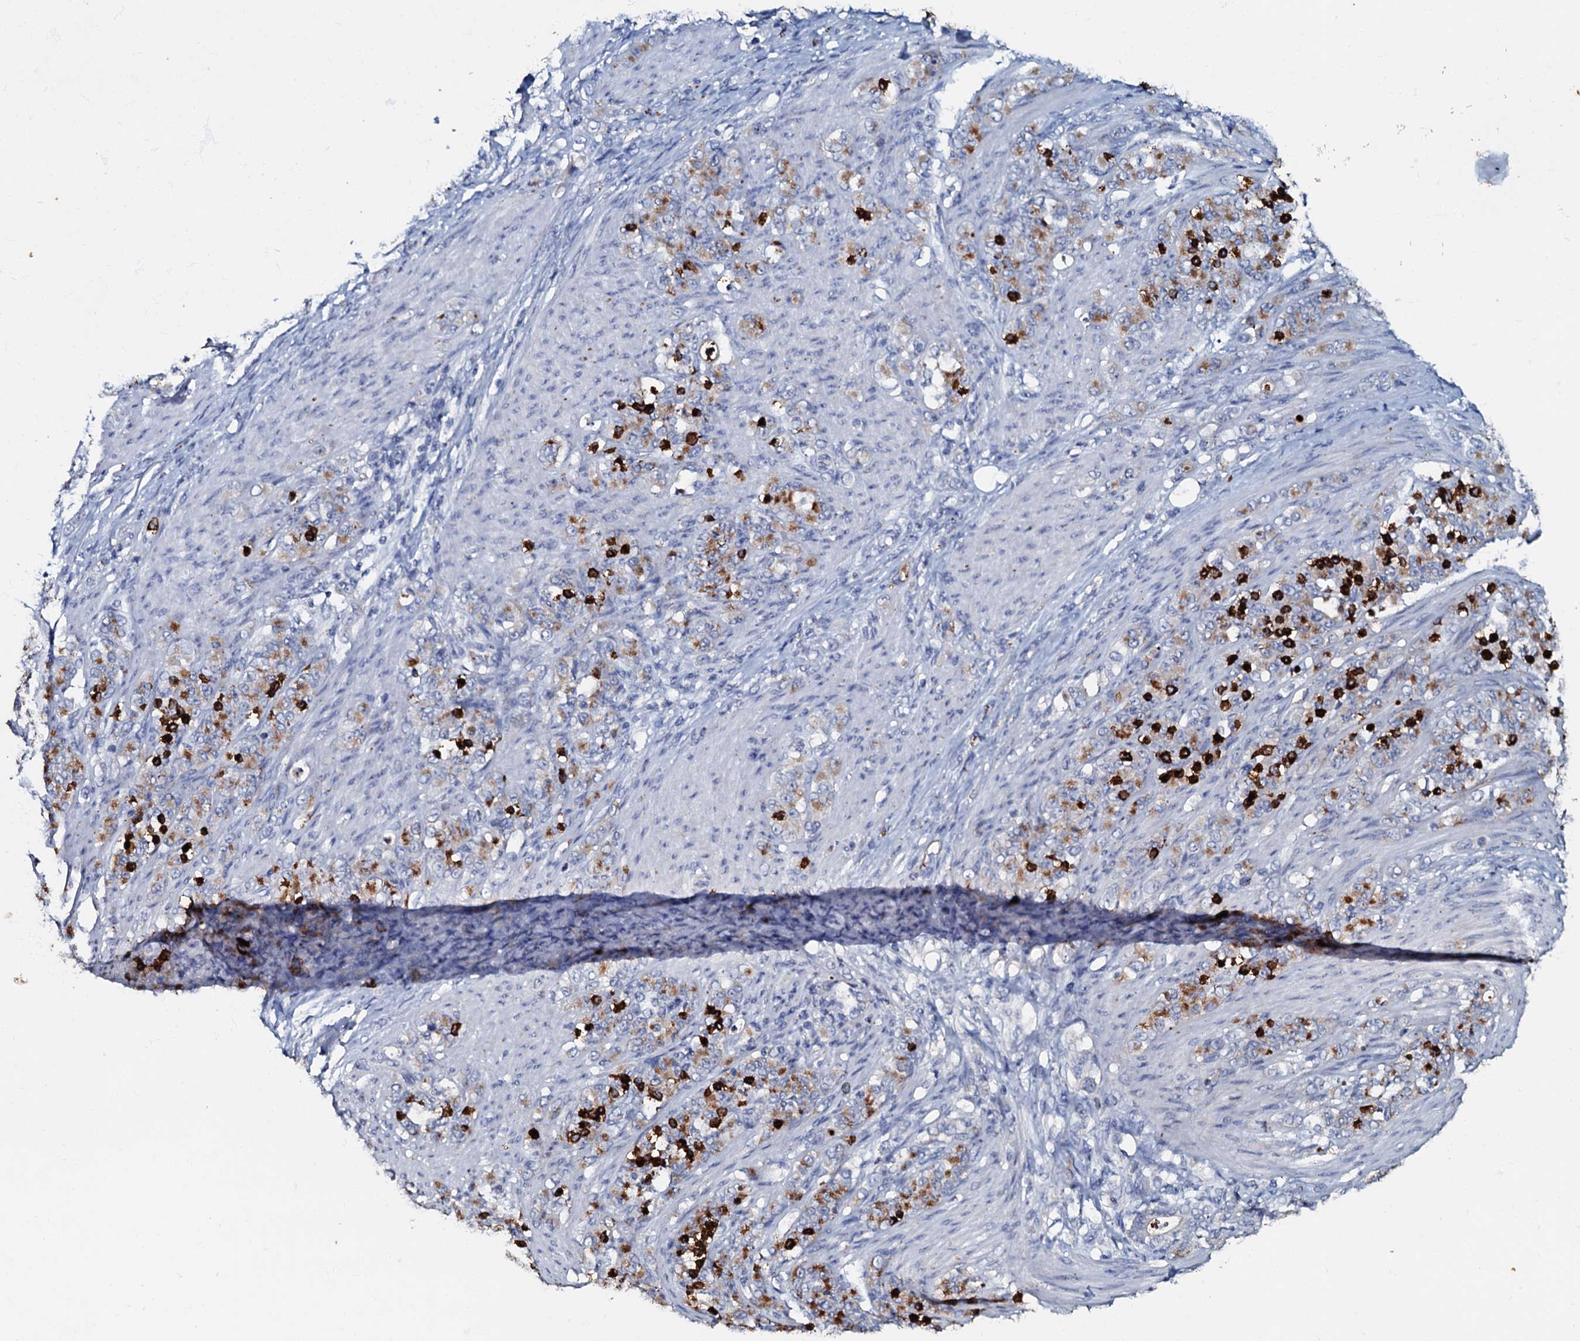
{"staining": {"intensity": "moderate", "quantity": "25%-75%", "location": "cytoplasmic/membranous"}, "tissue": "stomach cancer", "cell_type": "Tumor cells", "image_type": "cancer", "snomed": [{"axis": "morphology", "description": "Adenocarcinoma, NOS"}, {"axis": "topography", "description": "Stomach"}], "caption": "Immunohistochemical staining of stomach cancer displays moderate cytoplasmic/membranous protein expression in approximately 25%-75% of tumor cells.", "gene": "MANSC4", "patient": {"sex": "female", "age": 79}}